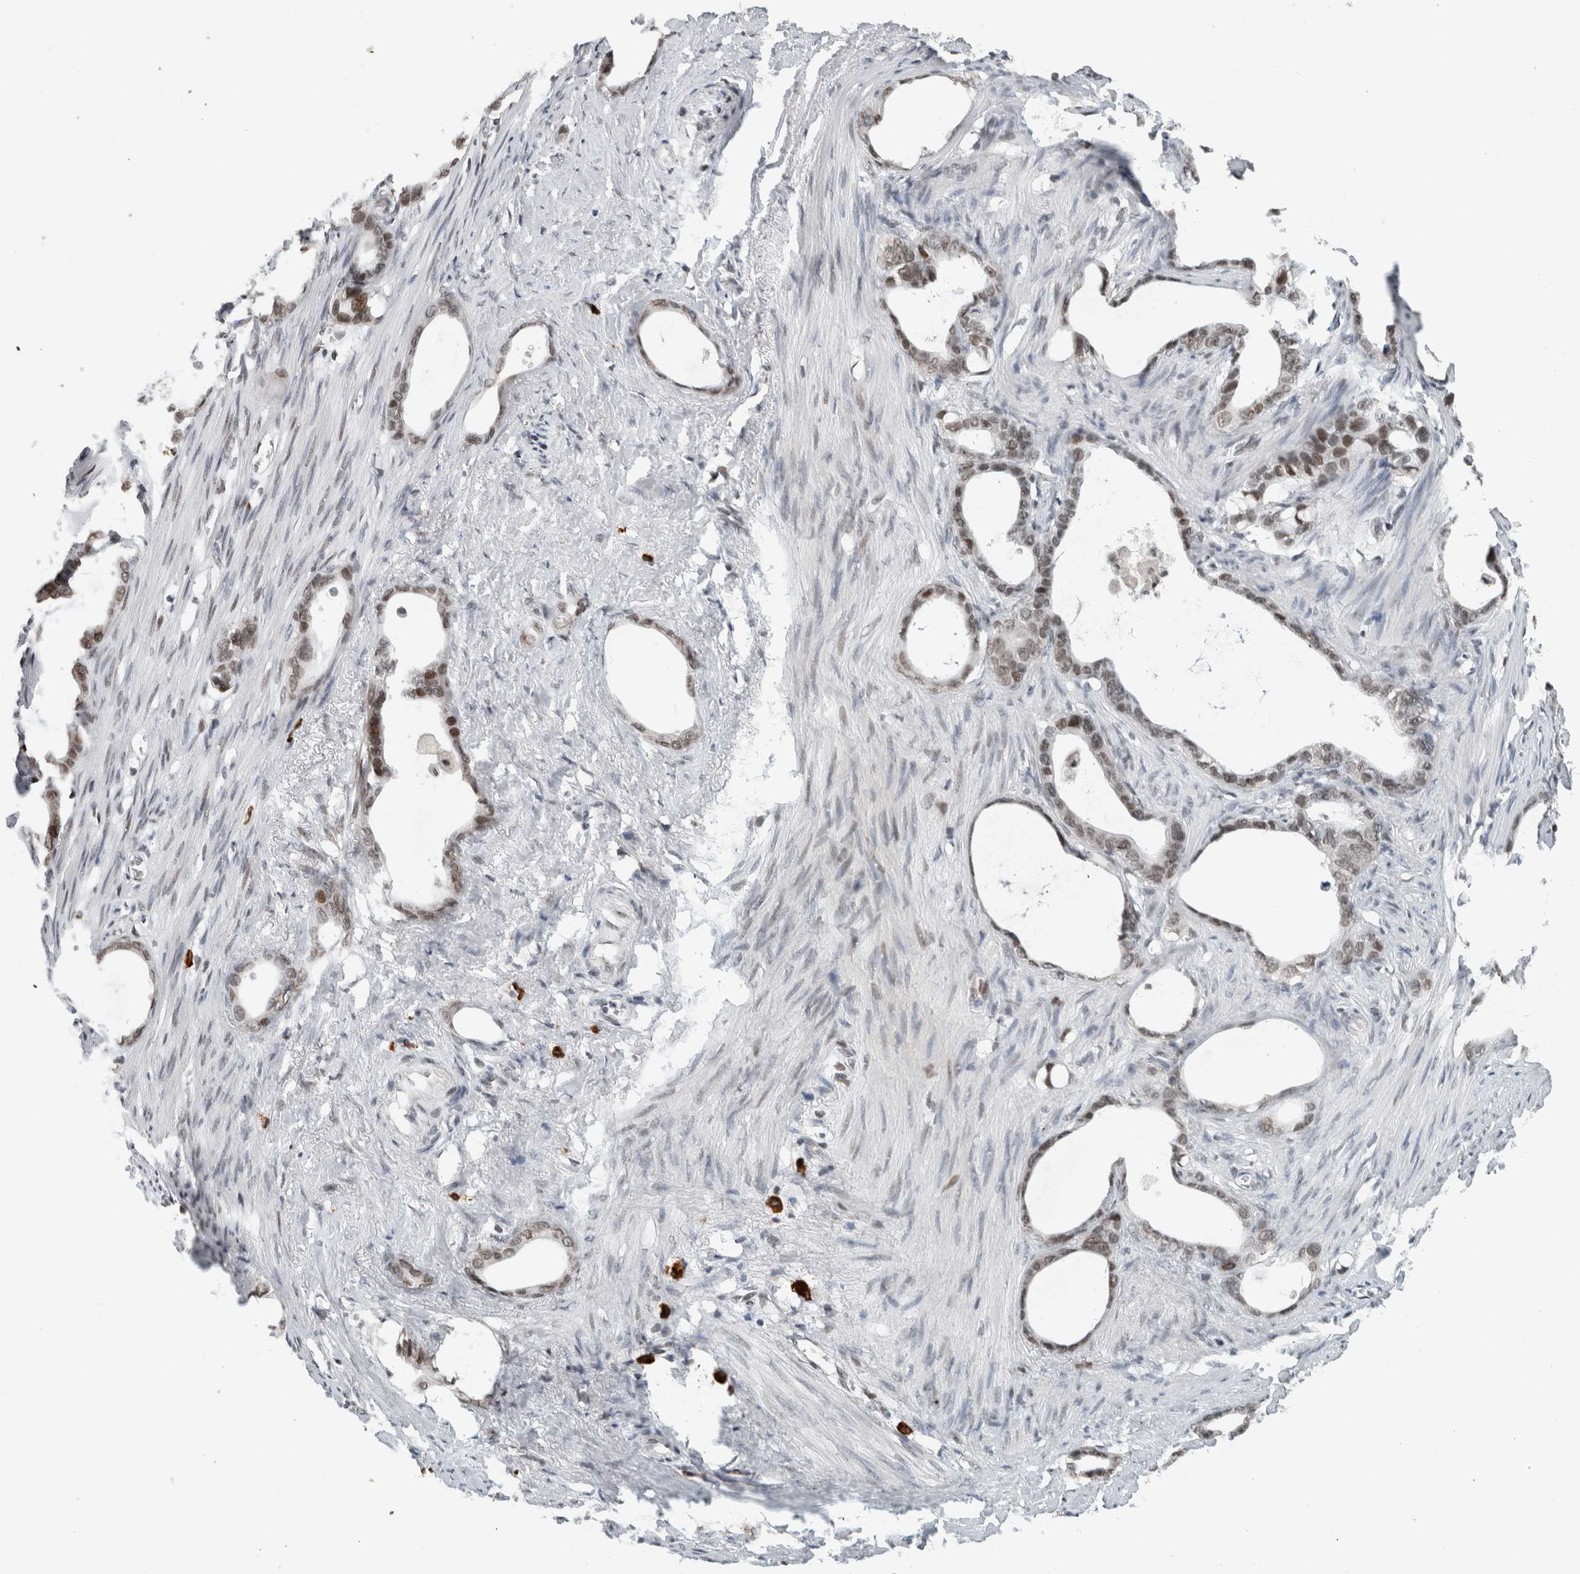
{"staining": {"intensity": "moderate", "quantity": "25%-75%", "location": "nuclear"}, "tissue": "stomach cancer", "cell_type": "Tumor cells", "image_type": "cancer", "snomed": [{"axis": "morphology", "description": "Adenocarcinoma, NOS"}, {"axis": "topography", "description": "Stomach"}], "caption": "Immunohistochemical staining of human stomach cancer (adenocarcinoma) displays medium levels of moderate nuclear protein staining in about 25%-75% of tumor cells.", "gene": "HNRNPR", "patient": {"sex": "female", "age": 75}}